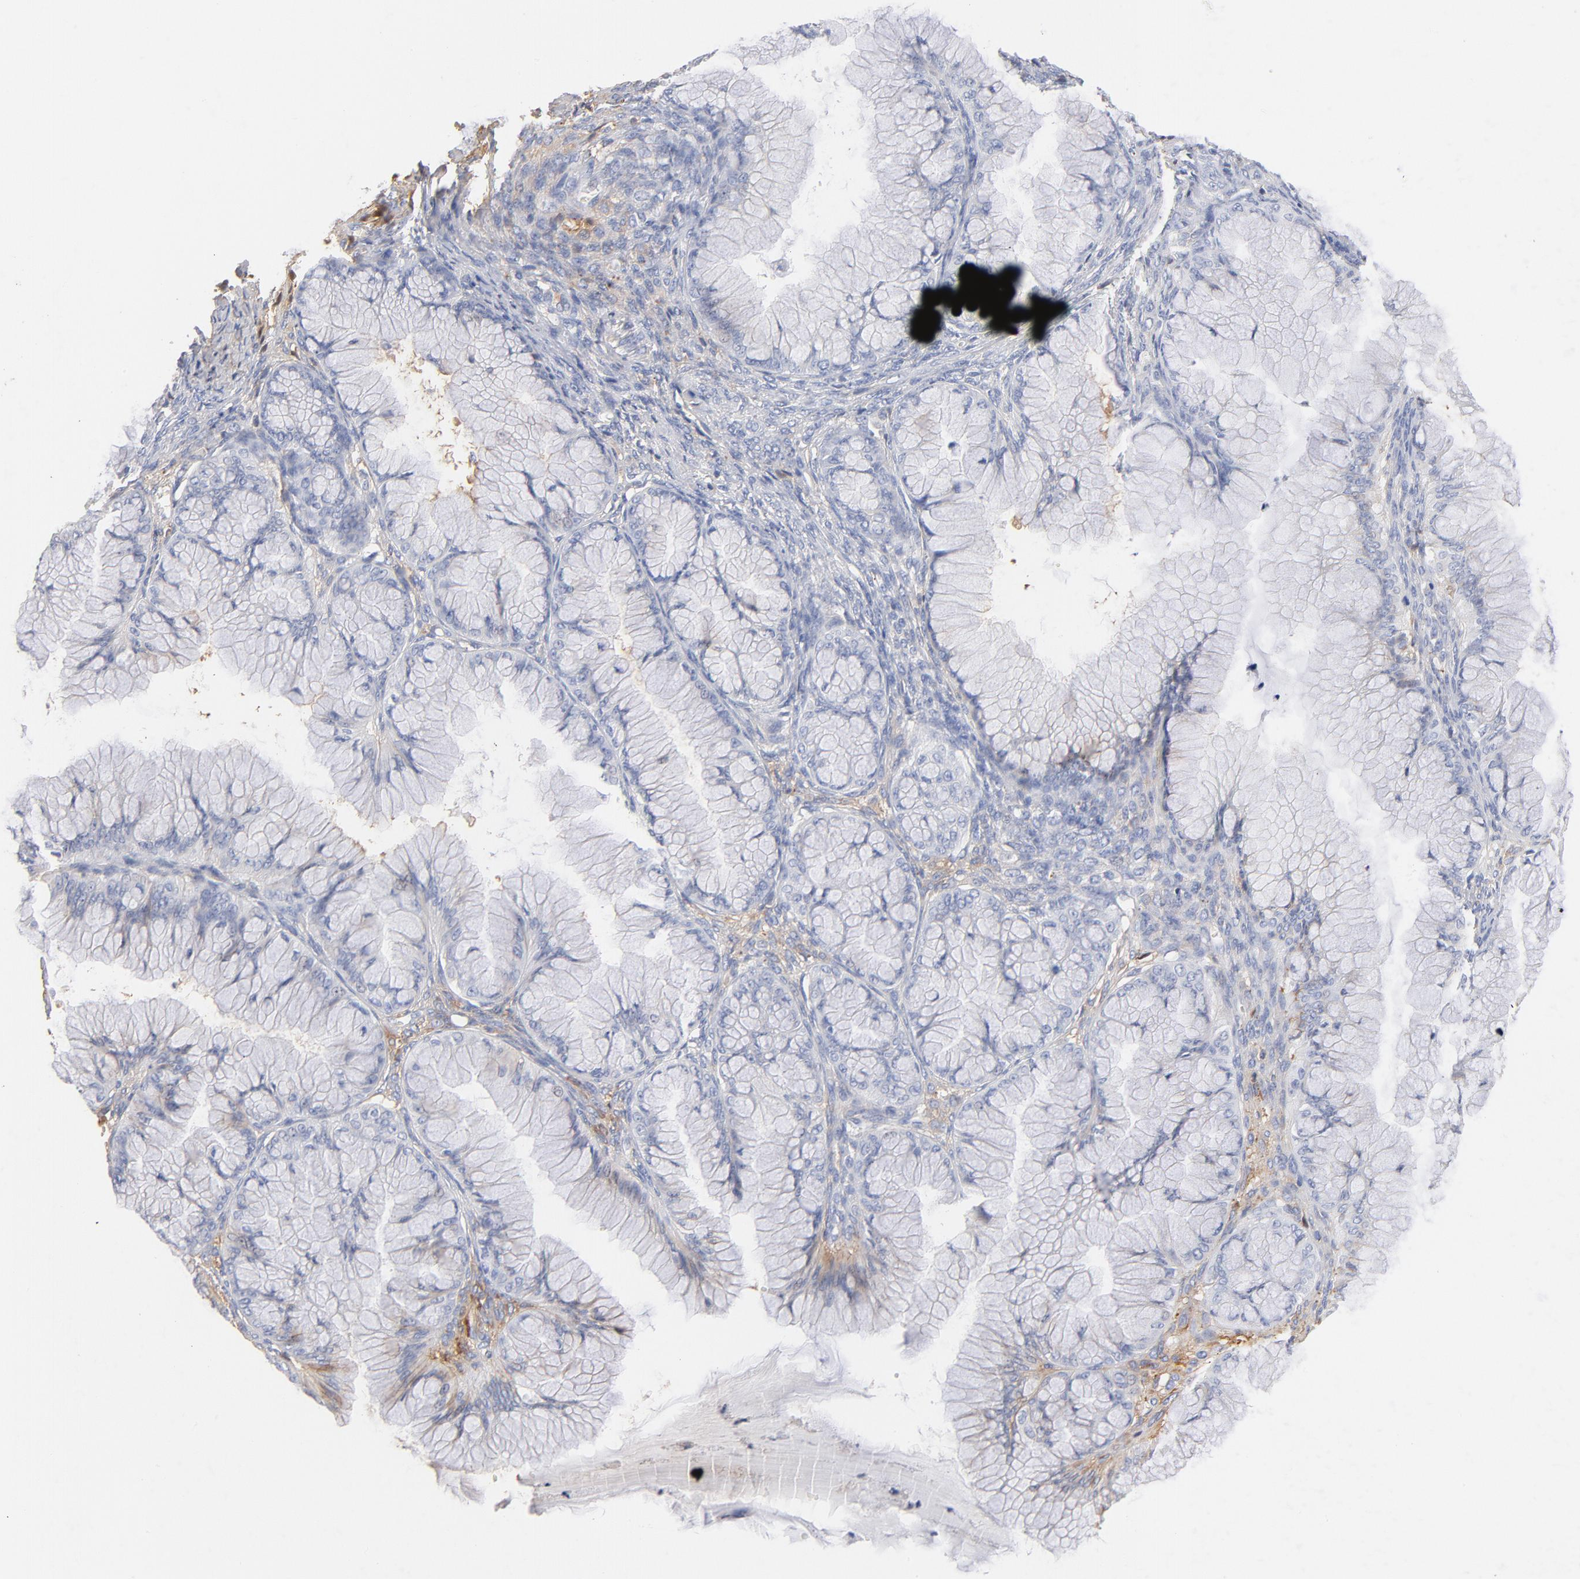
{"staining": {"intensity": "negative", "quantity": "none", "location": "none"}, "tissue": "ovarian cancer", "cell_type": "Tumor cells", "image_type": "cancer", "snomed": [{"axis": "morphology", "description": "Cystadenocarcinoma, mucinous, NOS"}, {"axis": "topography", "description": "Ovary"}], "caption": "High magnification brightfield microscopy of mucinous cystadenocarcinoma (ovarian) stained with DAB (brown) and counterstained with hematoxylin (blue): tumor cells show no significant positivity.", "gene": "C3", "patient": {"sex": "female", "age": 63}}